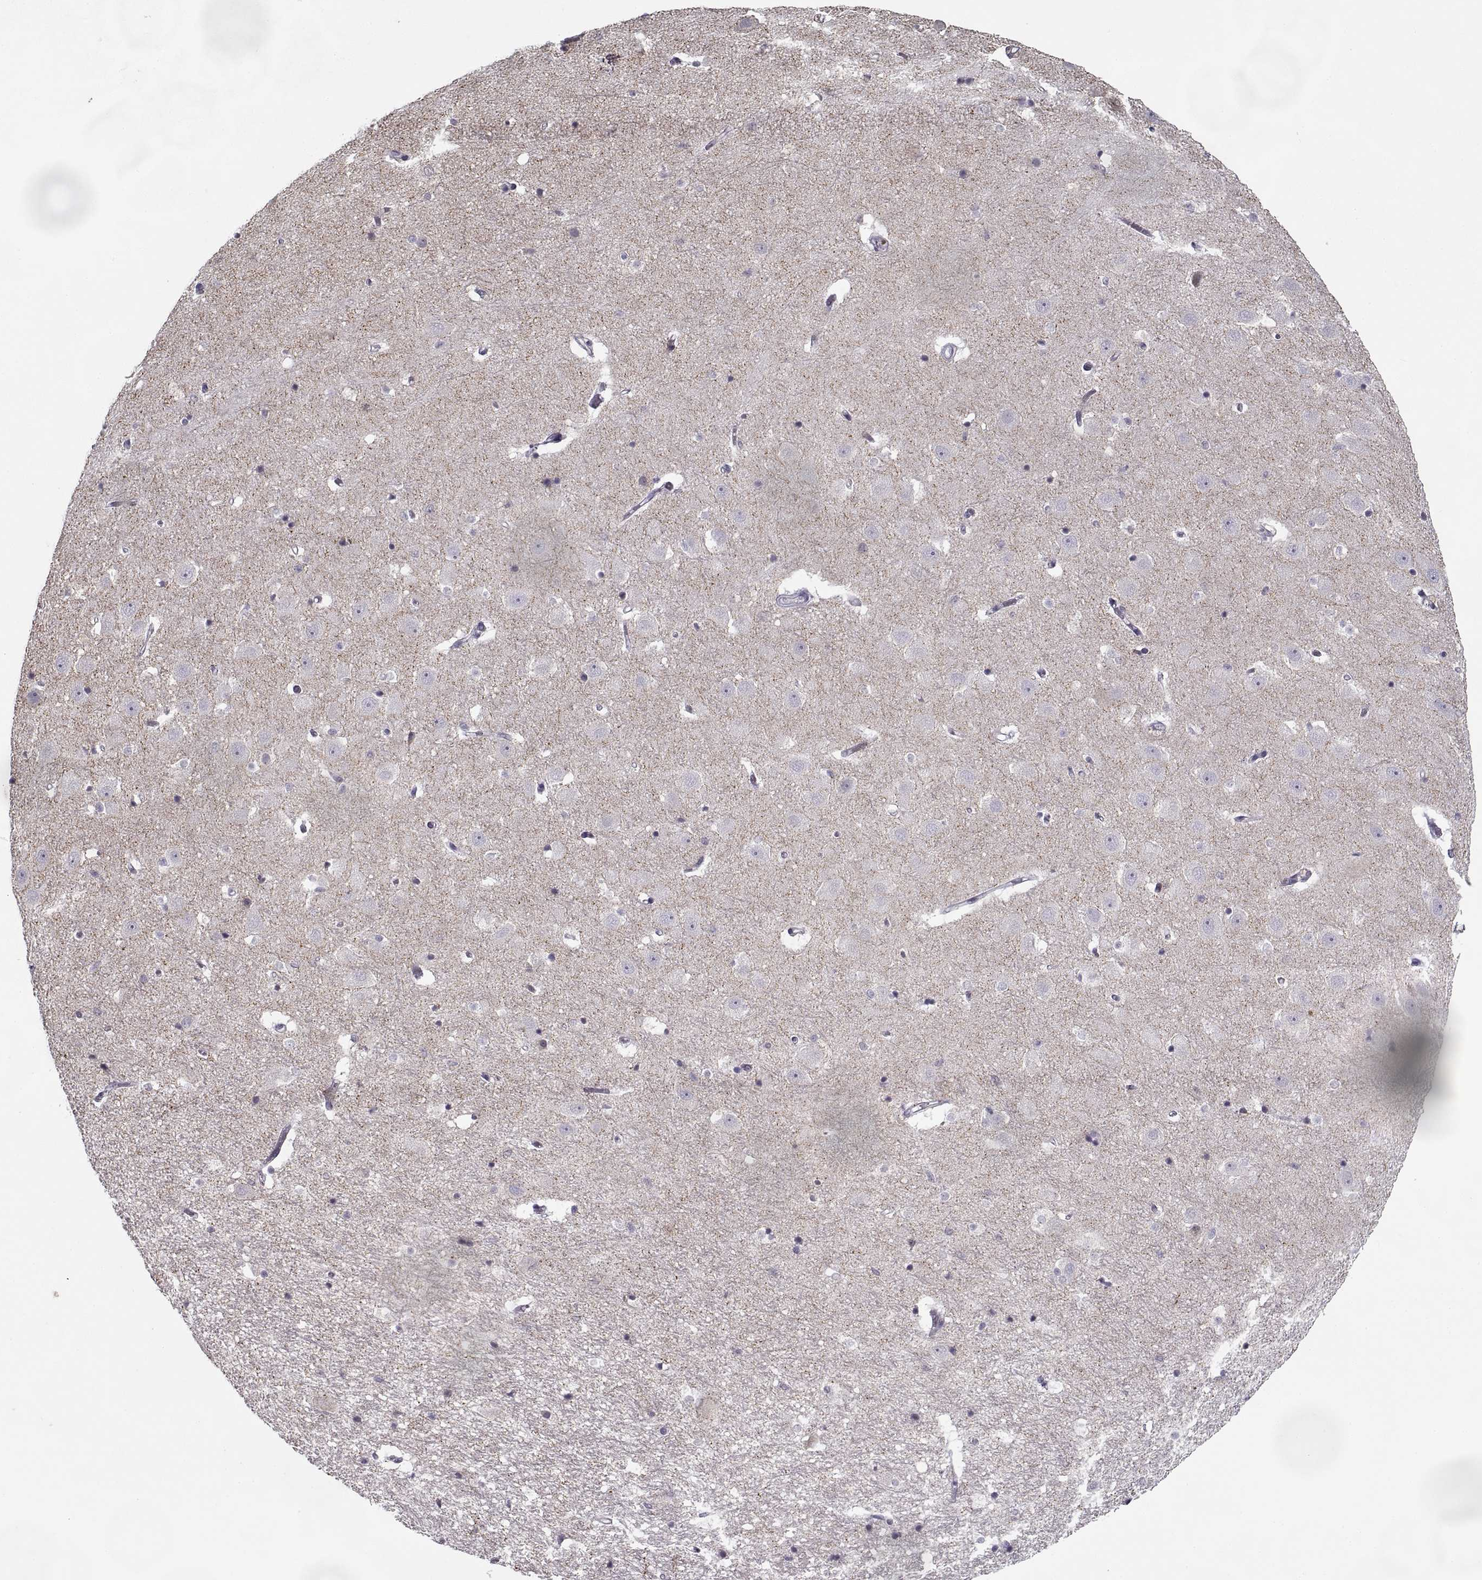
{"staining": {"intensity": "negative", "quantity": "none", "location": "none"}, "tissue": "hippocampus", "cell_type": "Glial cells", "image_type": "normal", "snomed": [{"axis": "morphology", "description": "Normal tissue, NOS"}, {"axis": "topography", "description": "Hippocampus"}], "caption": "Histopathology image shows no significant protein positivity in glial cells of benign hippocampus. (Immunohistochemistry (ihc), brightfield microscopy, high magnification).", "gene": "GAD2", "patient": {"sex": "male", "age": 44}}